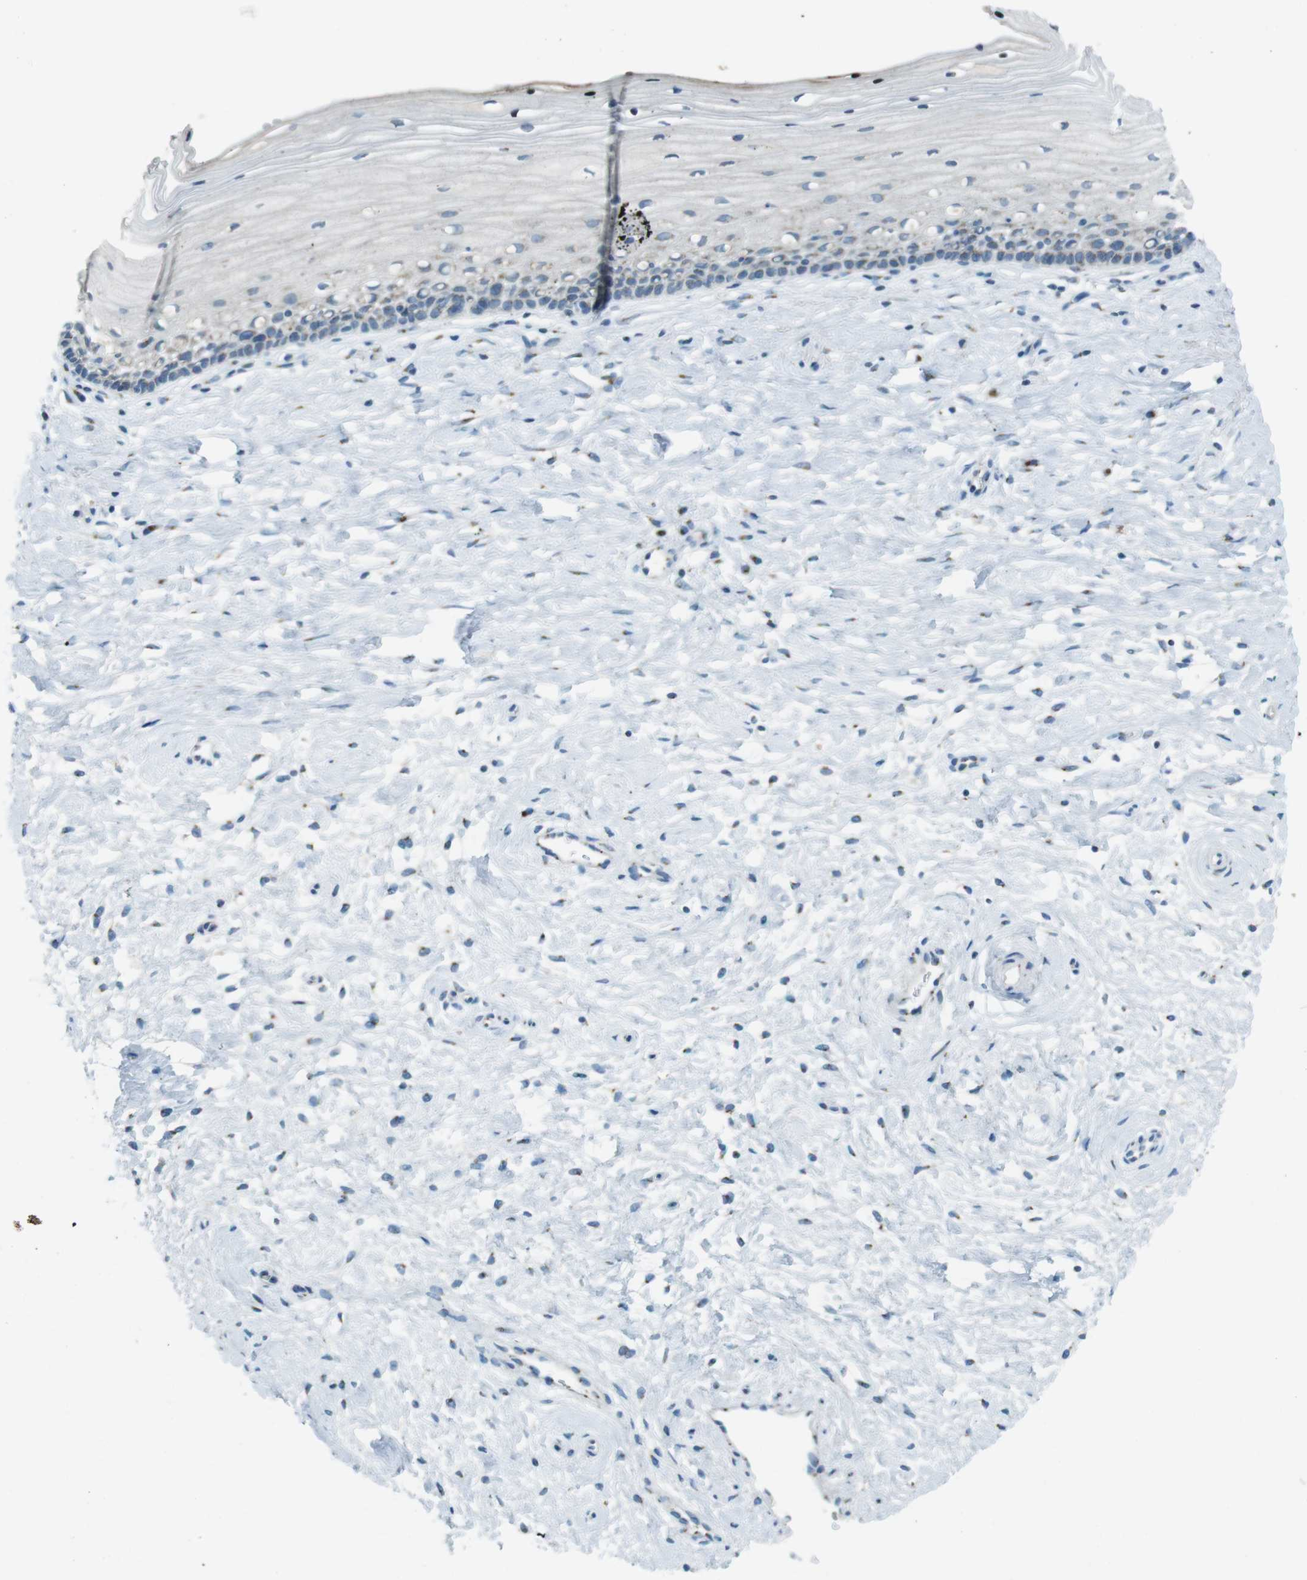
{"staining": {"intensity": "moderate", "quantity": ">75%", "location": "cytoplasmic/membranous"}, "tissue": "cervix", "cell_type": "Glandular cells", "image_type": "normal", "snomed": [{"axis": "morphology", "description": "Normal tissue, NOS"}, {"axis": "topography", "description": "Cervix"}], "caption": "IHC micrograph of unremarkable cervix: human cervix stained using immunohistochemistry shows medium levels of moderate protein expression localized specifically in the cytoplasmic/membranous of glandular cells, appearing as a cytoplasmic/membranous brown color.", "gene": "TXNDC15", "patient": {"sex": "female", "age": 39}}